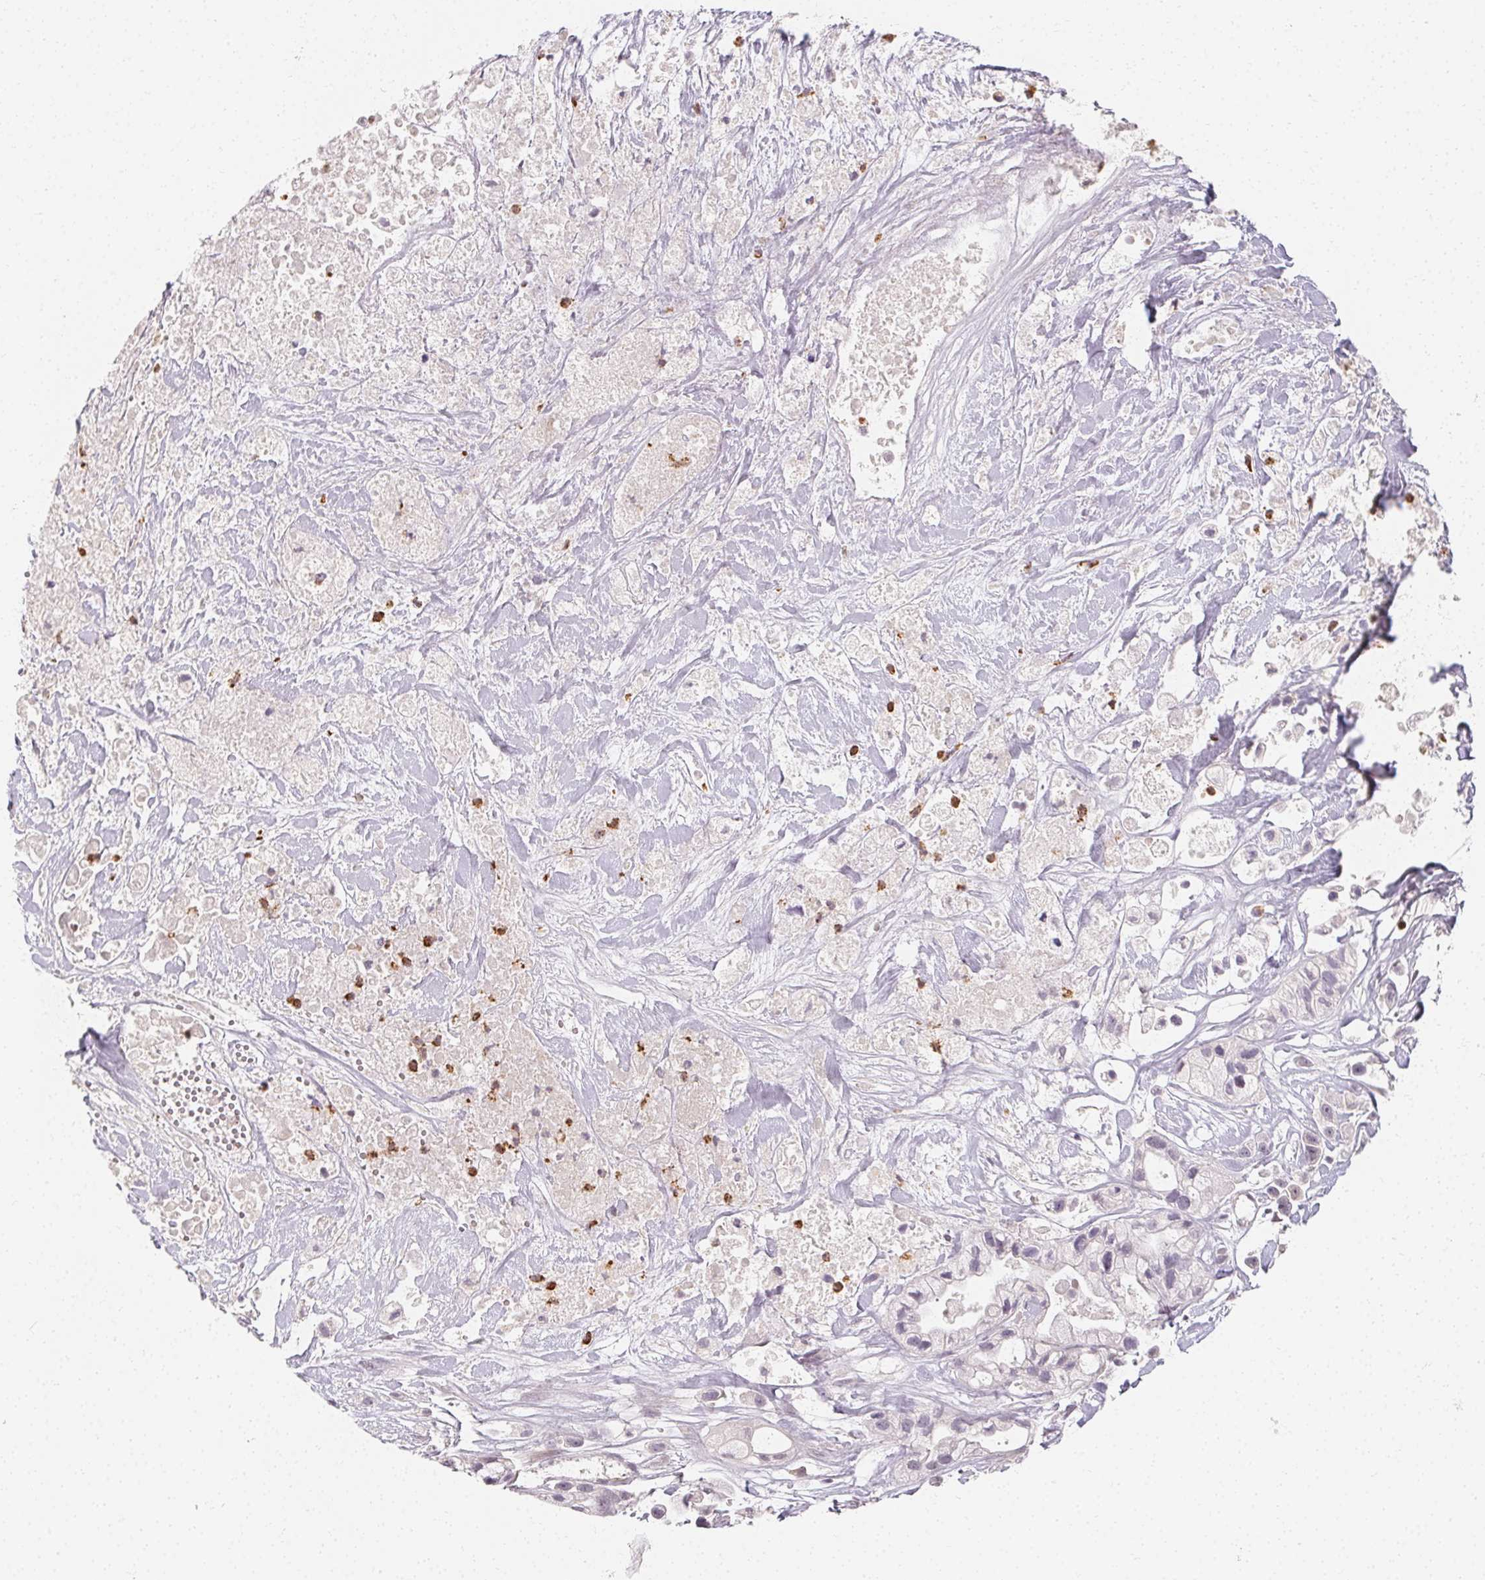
{"staining": {"intensity": "negative", "quantity": "none", "location": "none"}, "tissue": "pancreatic cancer", "cell_type": "Tumor cells", "image_type": "cancer", "snomed": [{"axis": "morphology", "description": "Adenocarcinoma, NOS"}, {"axis": "topography", "description": "Pancreas"}], "caption": "Histopathology image shows no significant protein expression in tumor cells of pancreatic cancer (adenocarcinoma).", "gene": "CLCNKB", "patient": {"sex": "male", "age": 44}}